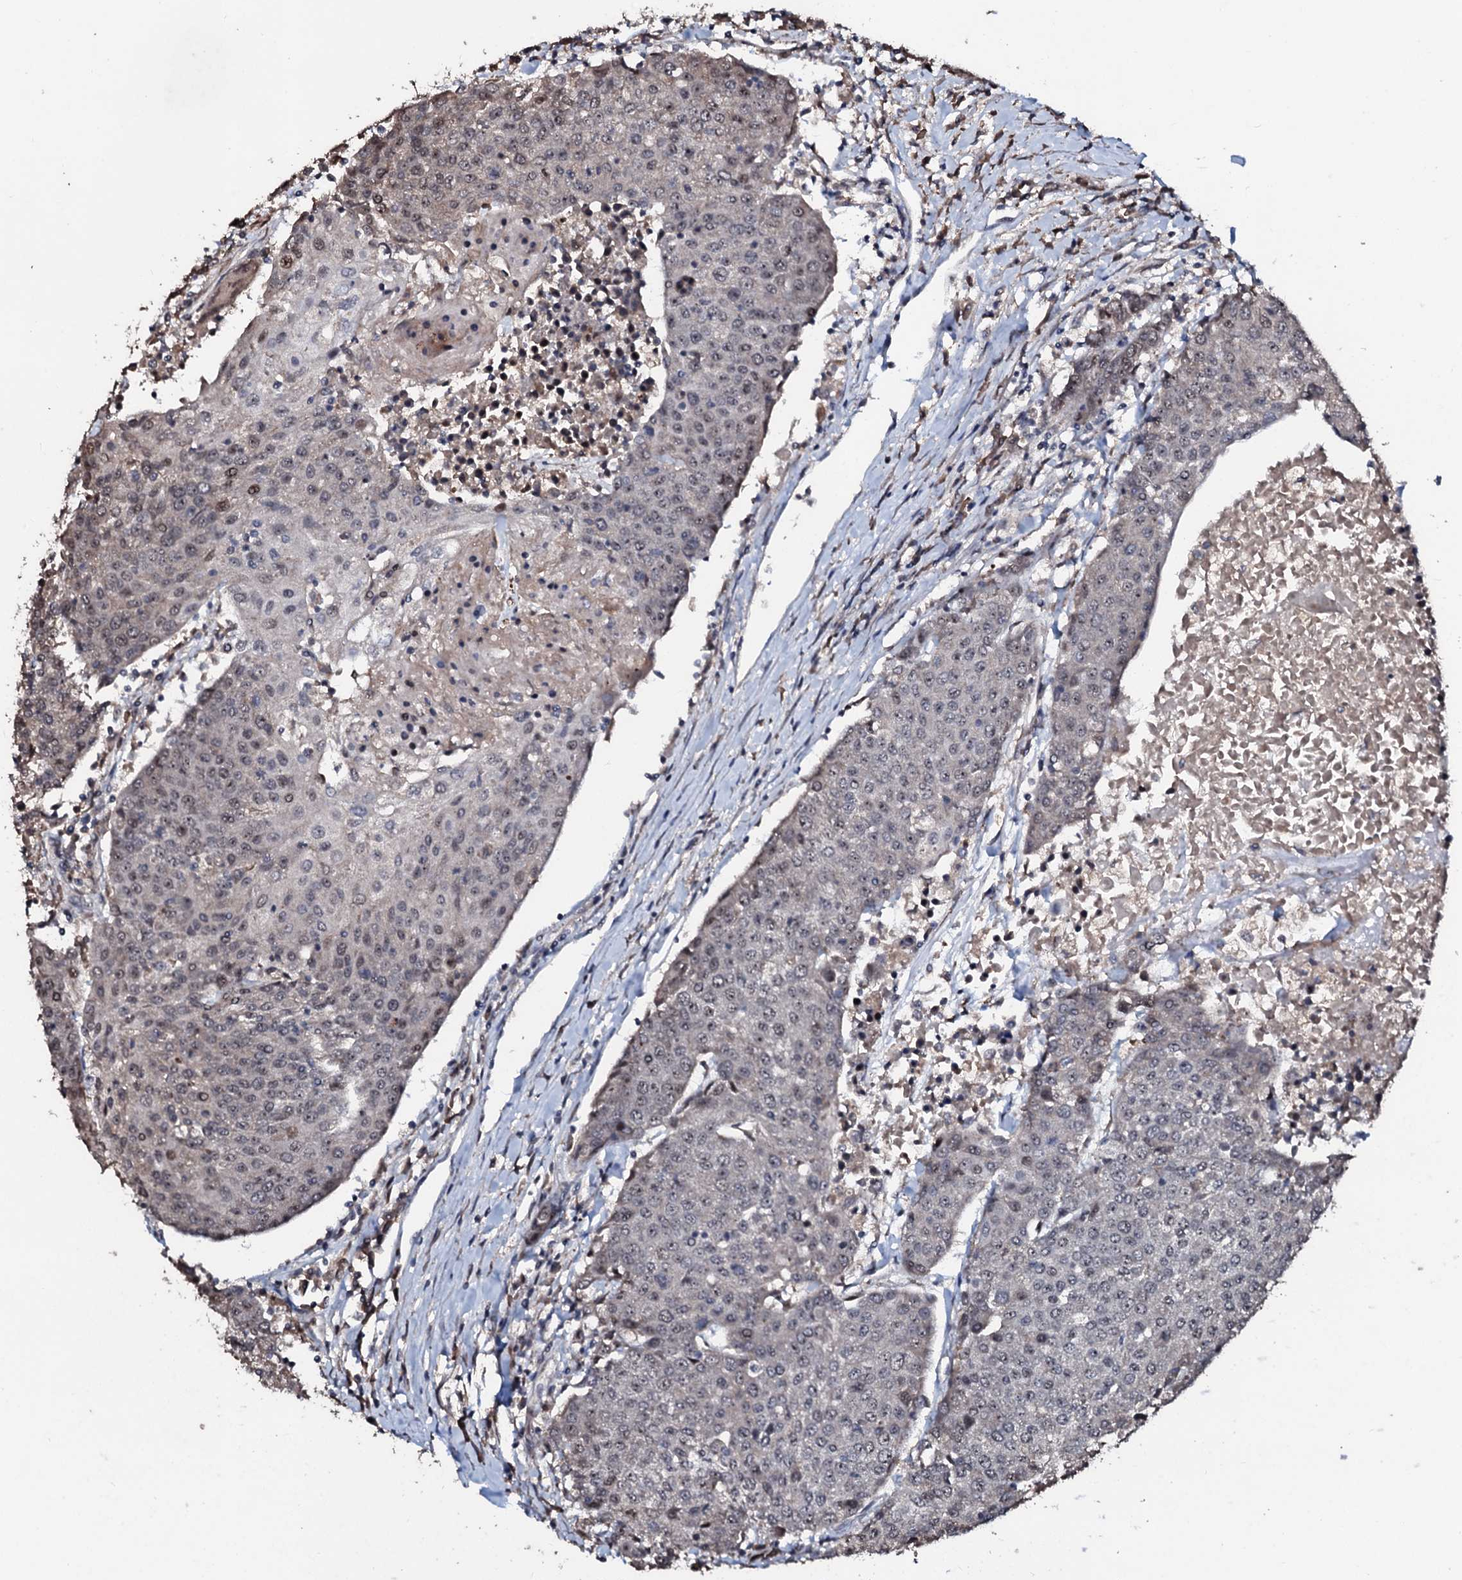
{"staining": {"intensity": "weak", "quantity": "<25%", "location": "nuclear"}, "tissue": "urothelial cancer", "cell_type": "Tumor cells", "image_type": "cancer", "snomed": [{"axis": "morphology", "description": "Urothelial carcinoma, High grade"}, {"axis": "topography", "description": "Urinary bladder"}], "caption": "This is a photomicrograph of immunohistochemistry staining of urothelial cancer, which shows no positivity in tumor cells.", "gene": "SUPT7L", "patient": {"sex": "female", "age": 85}}